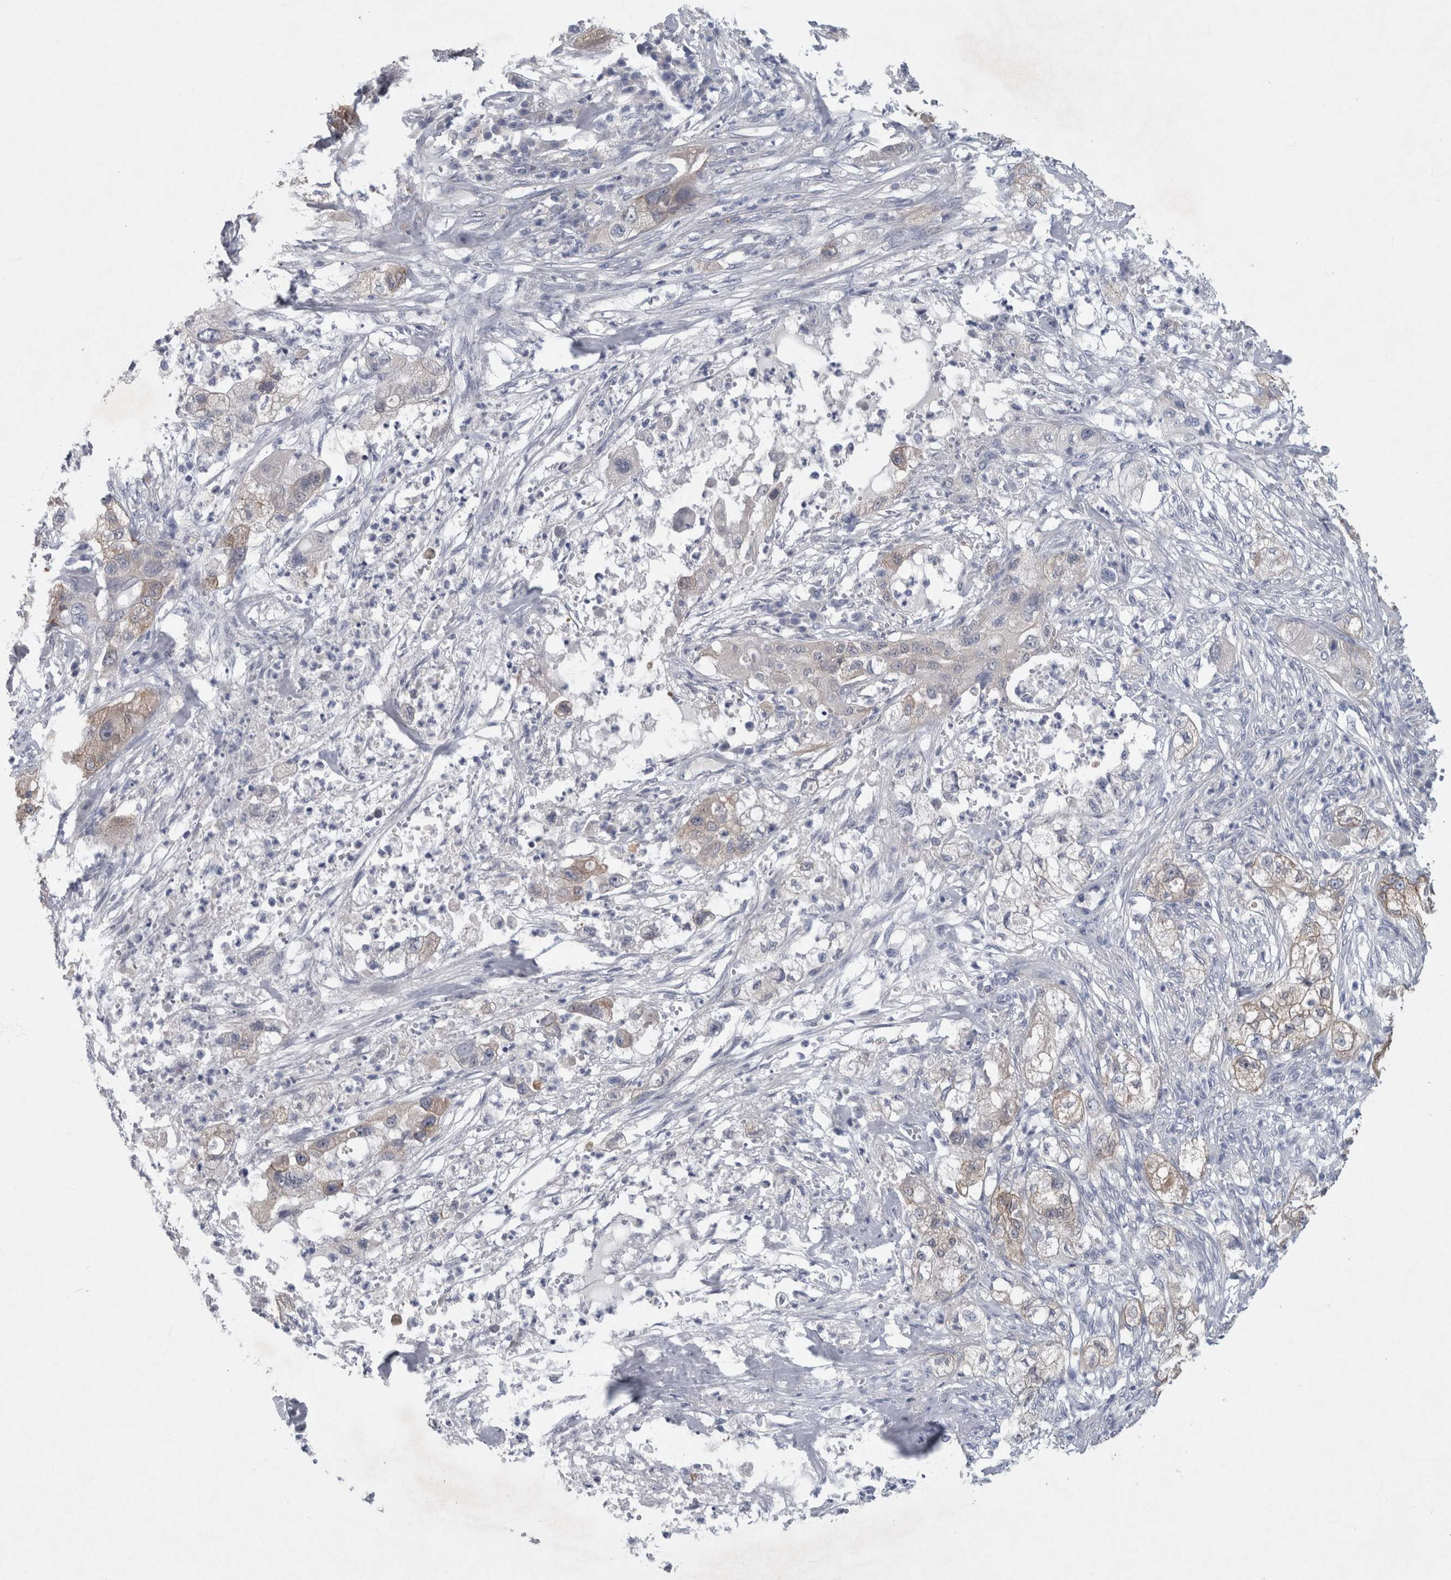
{"staining": {"intensity": "weak", "quantity": "25%-75%", "location": "cytoplasmic/membranous"}, "tissue": "pancreatic cancer", "cell_type": "Tumor cells", "image_type": "cancer", "snomed": [{"axis": "morphology", "description": "Adenocarcinoma, NOS"}, {"axis": "topography", "description": "Pancreas"}], "caption": "Protein positivity by immunohistochemistry (IHC) exhibits weak cytoplasmic/membranous positivity in about 25%-75% of tumor cells in pancreatic adenocarcinoma.", "gene": "FAM83H", "patient": {"sex": "female", "age": 78}}